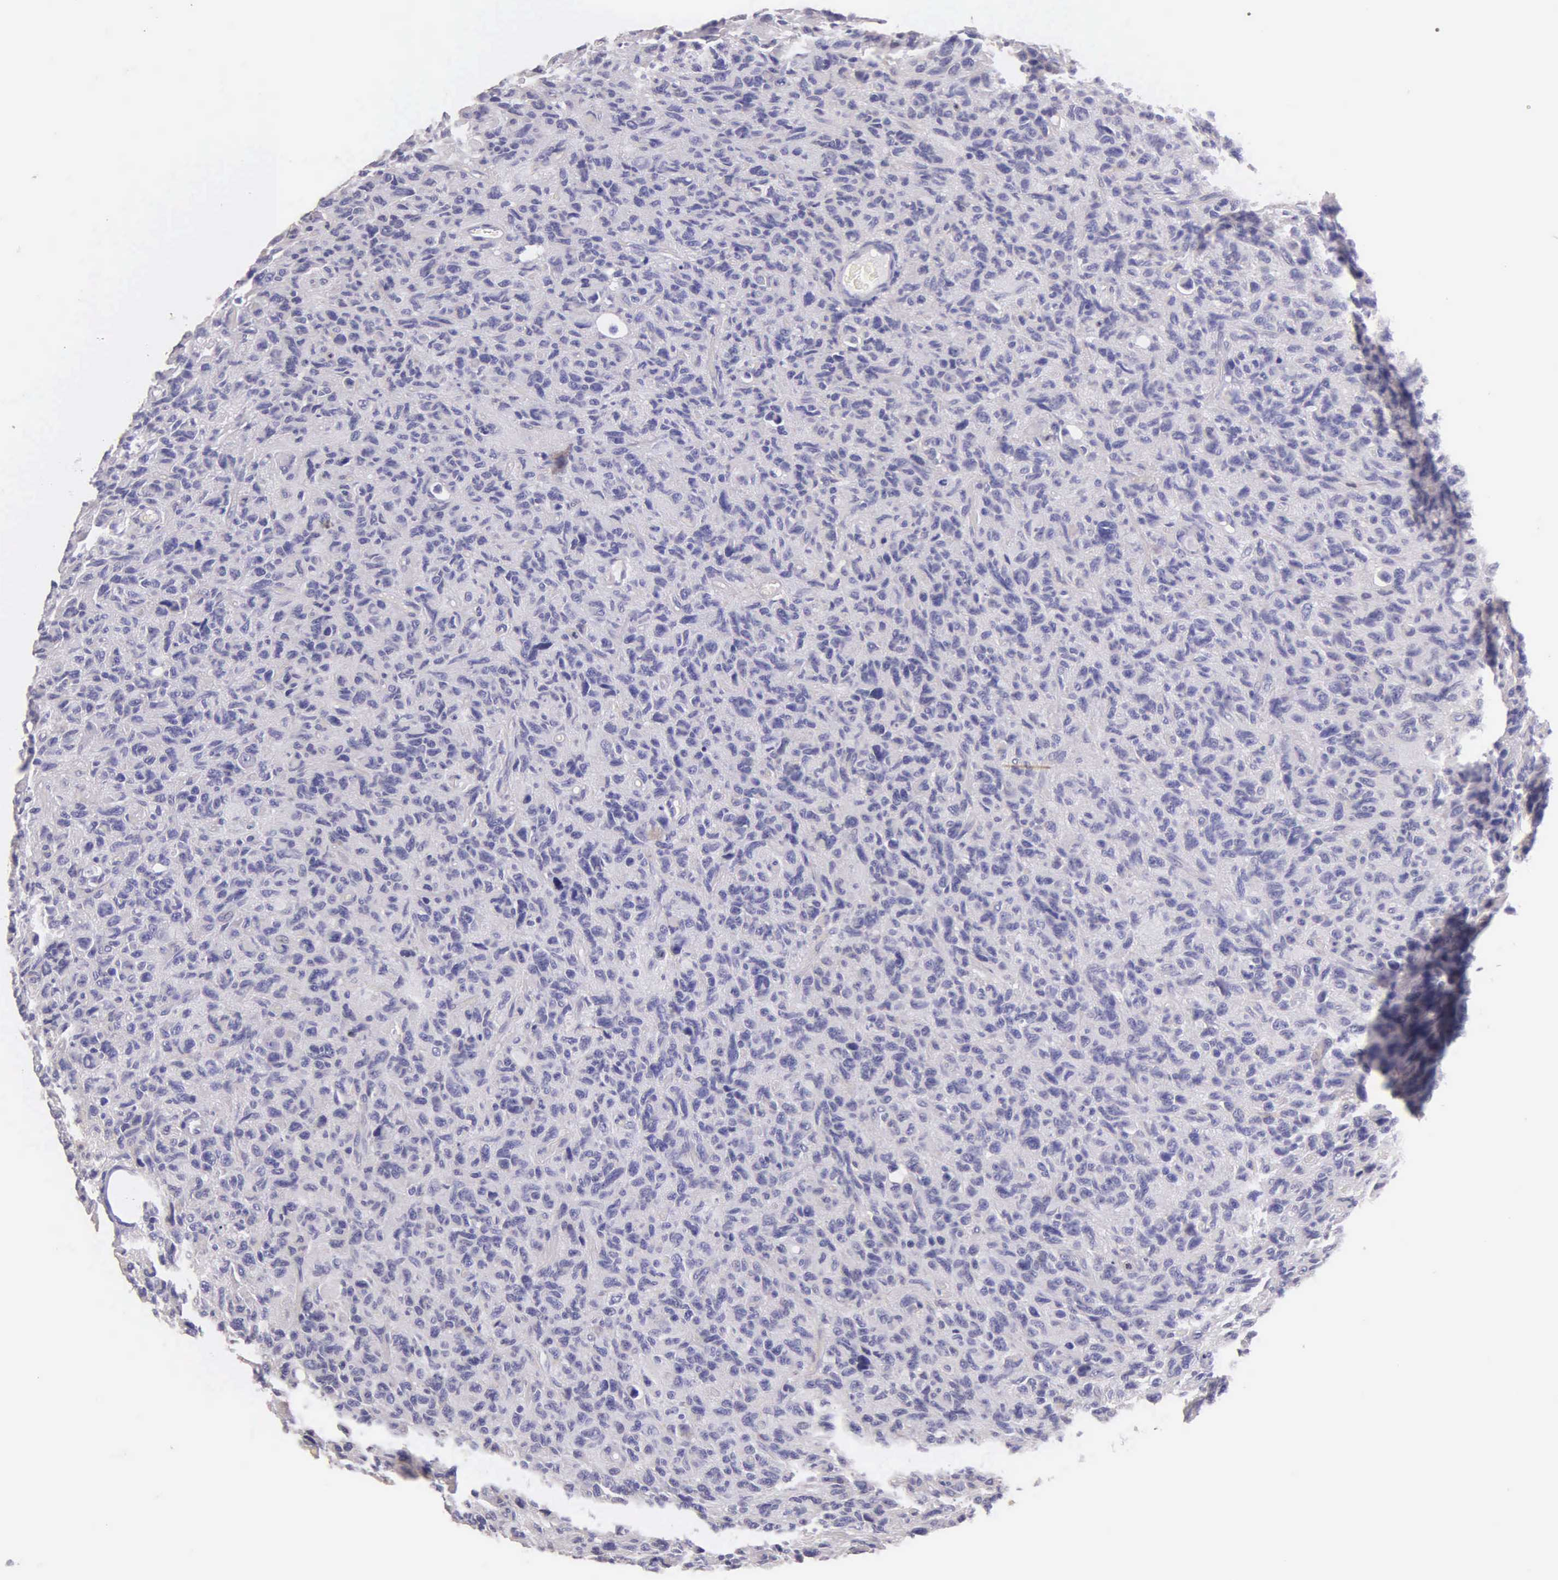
{"staining": {"intensity": "weak", "quantity": "<25%", "location": "cytoplasmic/membranous"}, "tissue": "glioma", "cell_type": "Tumor cells", "image_type": "cancer", "snomed": [{"axis": "morphology", "description": "Glioma, malignant, High grade"}, {"axis": "topography", "description": "Brain"}], "caption": "This is an immunohistochemistry photomicrograph of glioma. There is no positivity in tumor cells.", "gene": "KRT17", "patient": {"sex": "female", "age": 60}}